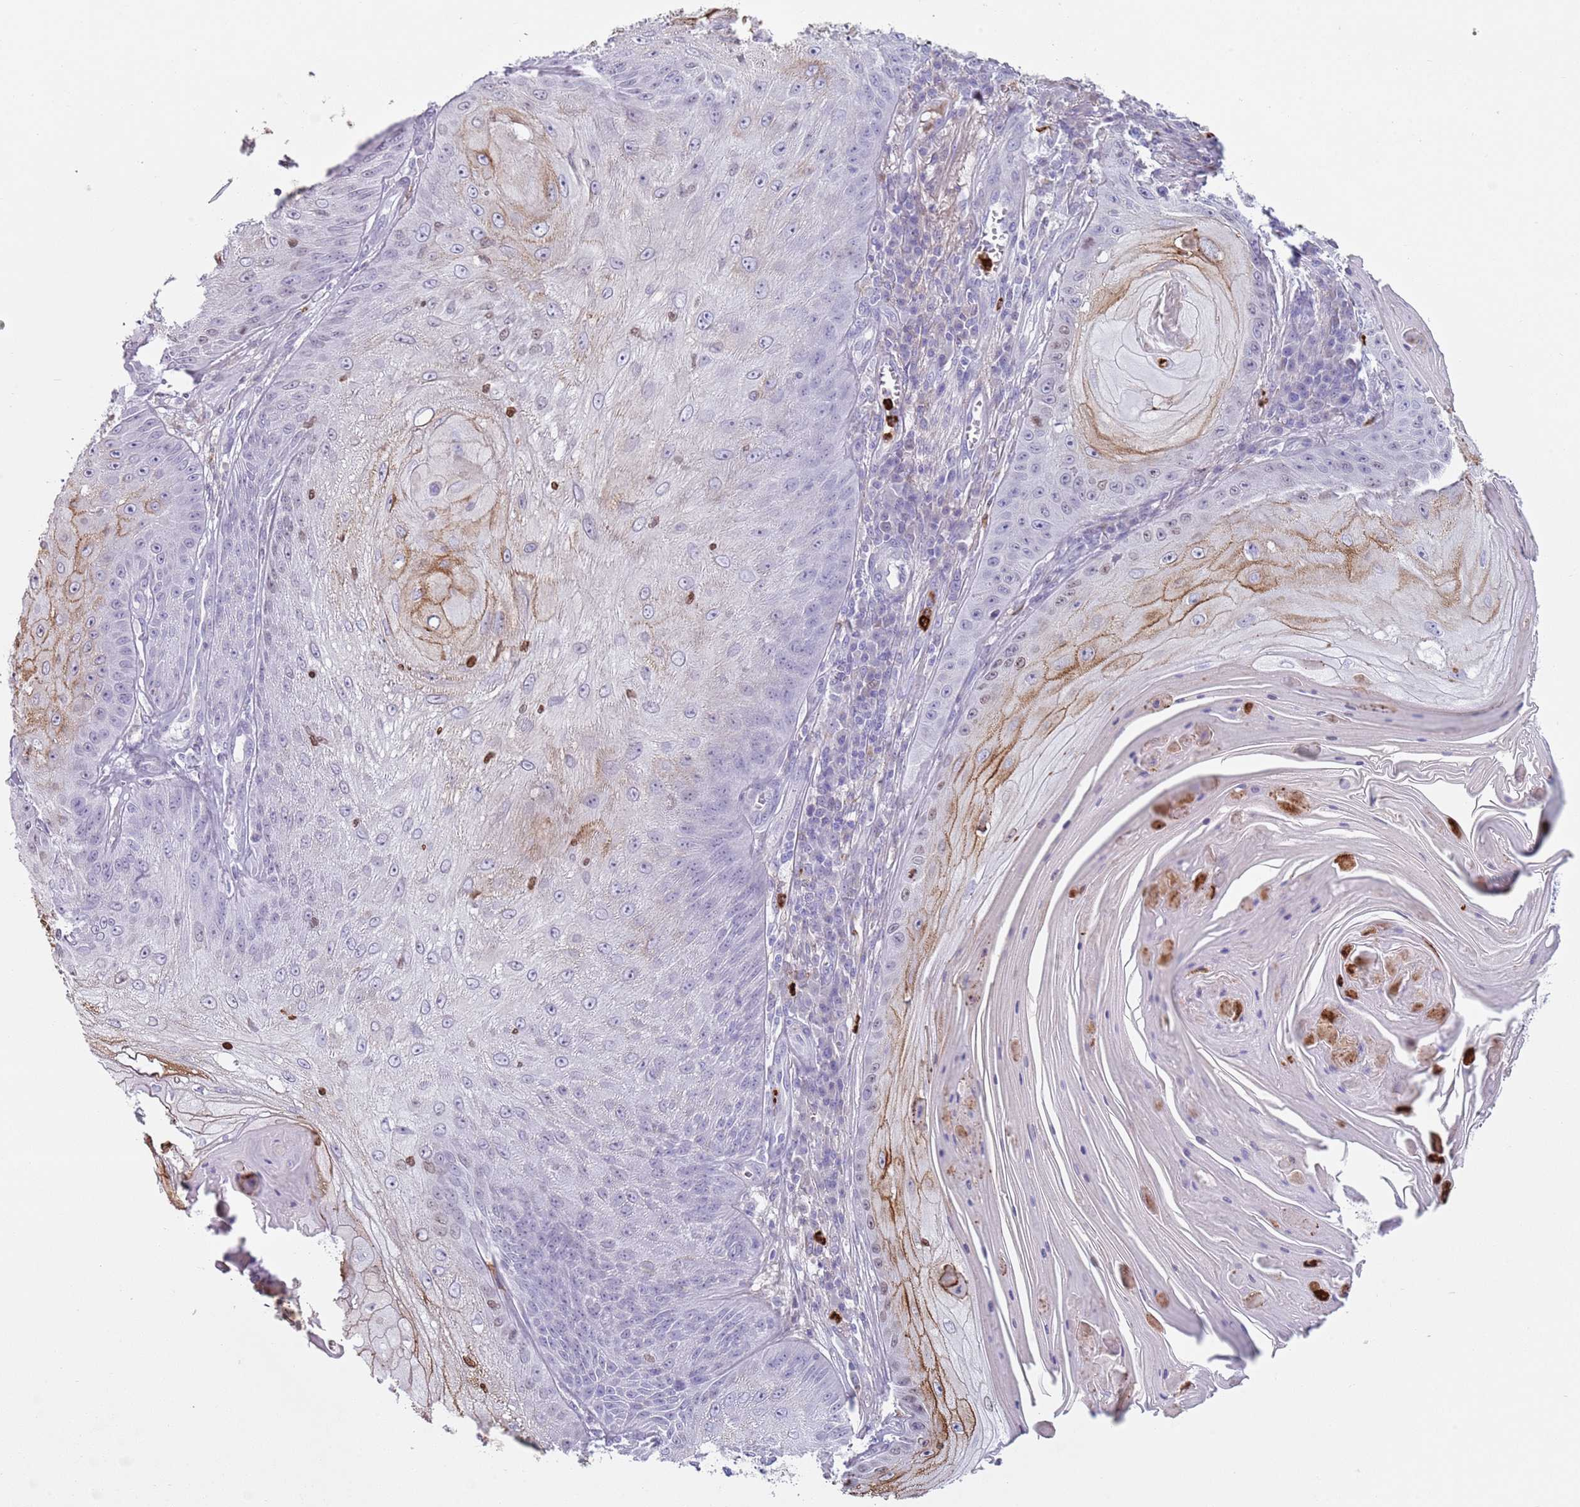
{"staining": {"intensity": "moderate", "quantity": "25%-75%", "location": "cytoplasmic/membranous"}, "tissue": "skin cancer", "cell_type": "Tumor cells", "image_type": "cancer", "snomed": [{"axis": "morphology", "description": "Squamous cell carcinoma, NOS"}, {"axis": "topography", "description": "Skin"}], "caption": "The histopathology image demonstrates immunohistochemical staining of squamous cell carcinoma (skin). There is moderate cytoplasmic/membranous staining is seen in approximately 25%-75% of tumor cells. The protein of interest is shown in brown color, while the nuclei are stained blue.", "gene": "CD177", "patient": {"sex": "male", "age": 70}}